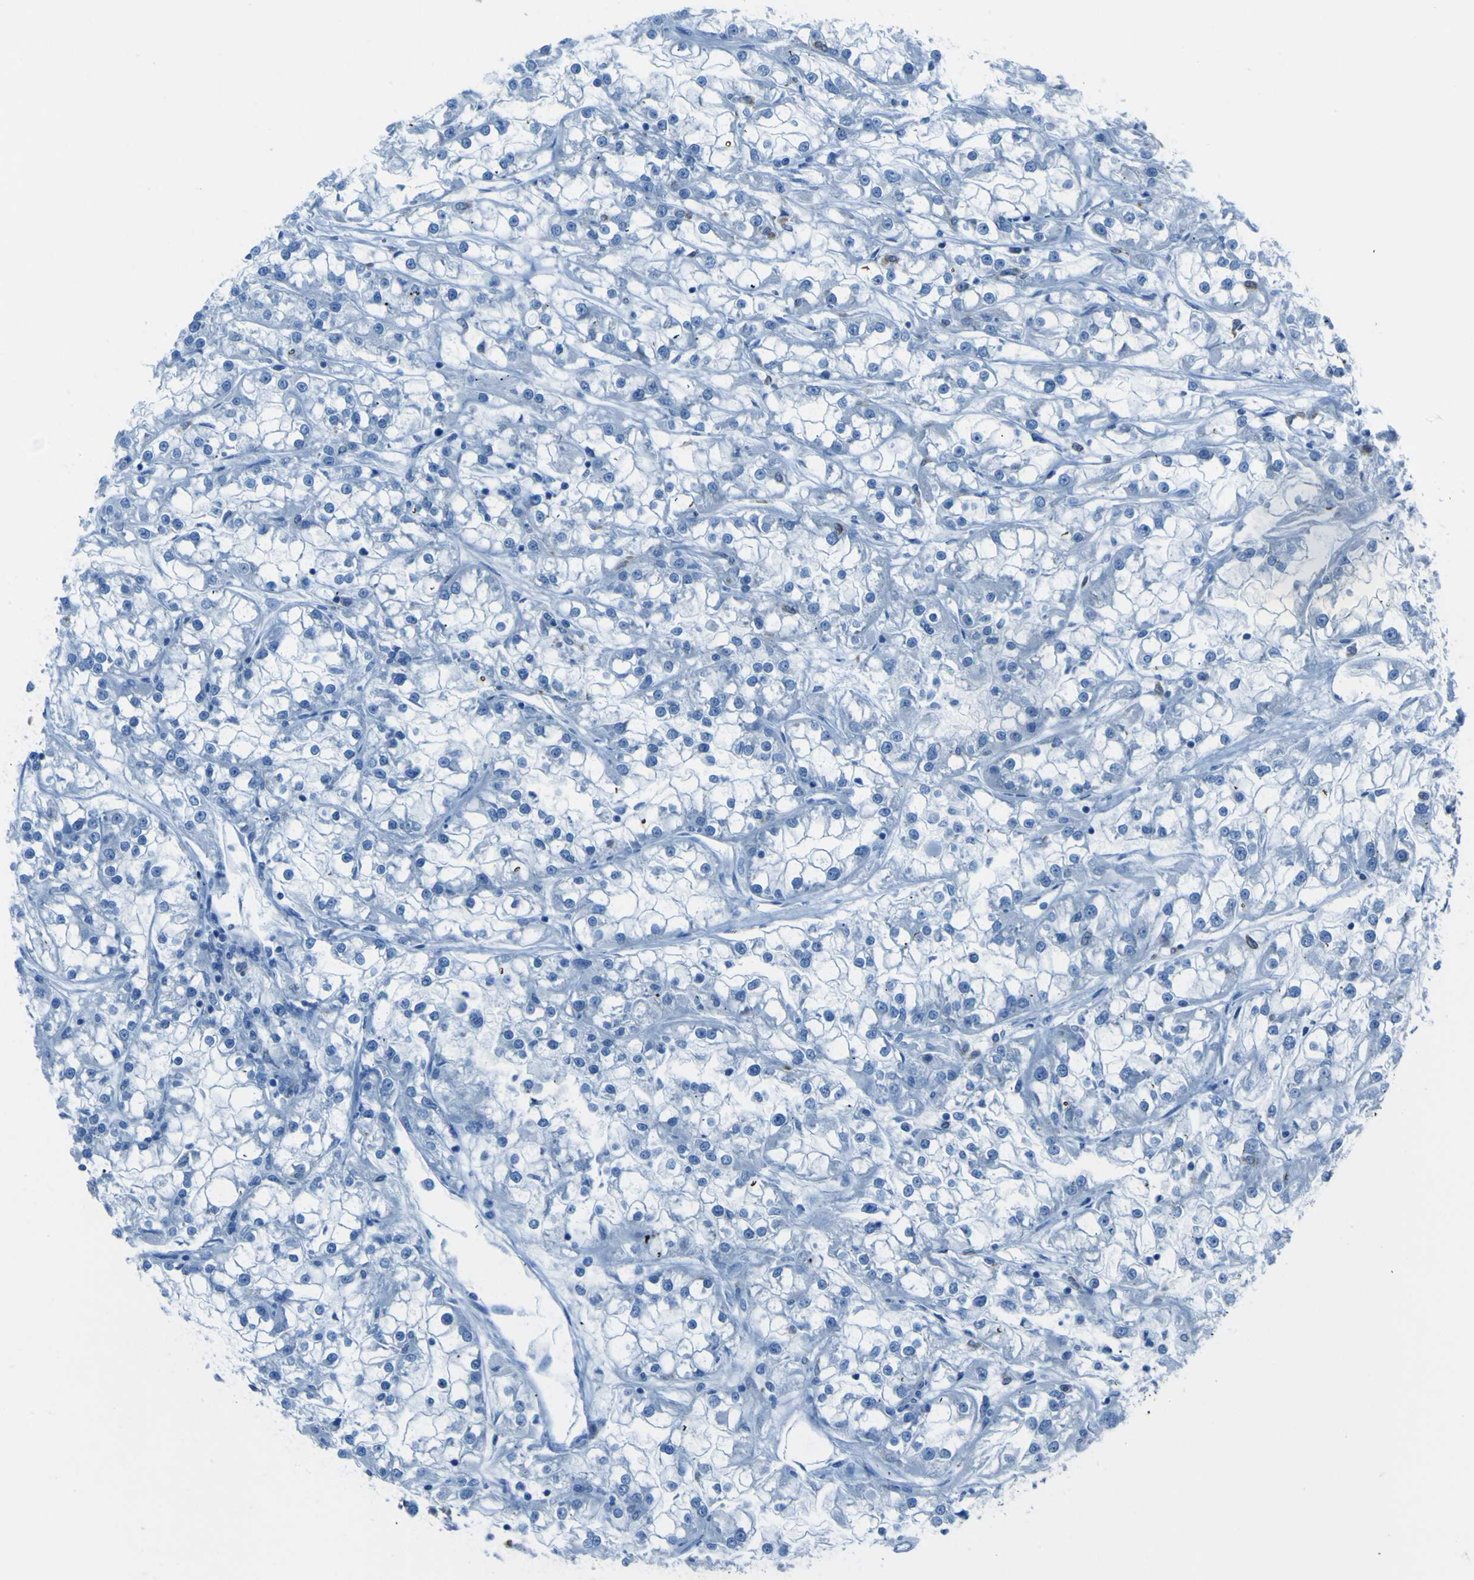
{"staining": {"intensity": "negative", "quantity": "none", "location": "none"}, "tissue": "renal cancer", "cell_type": "Tumor cells", "image_type": "cancer", "snomed": [{"axis": "morphology", "description": "Adenocarcinoma, NOS"}, {"axis": "topography", "description": "Kidney"}], "caption": "Tumor cells show no significant expression in renal adenocarcinoma. The staining was performed using DAB to visualize the protein expression in brown, while the nuclei were stained in blue with hematoxylin (Magnification: 20x).", "gene": "STIM1", "patient": {"sex": "female", "age": 52}}